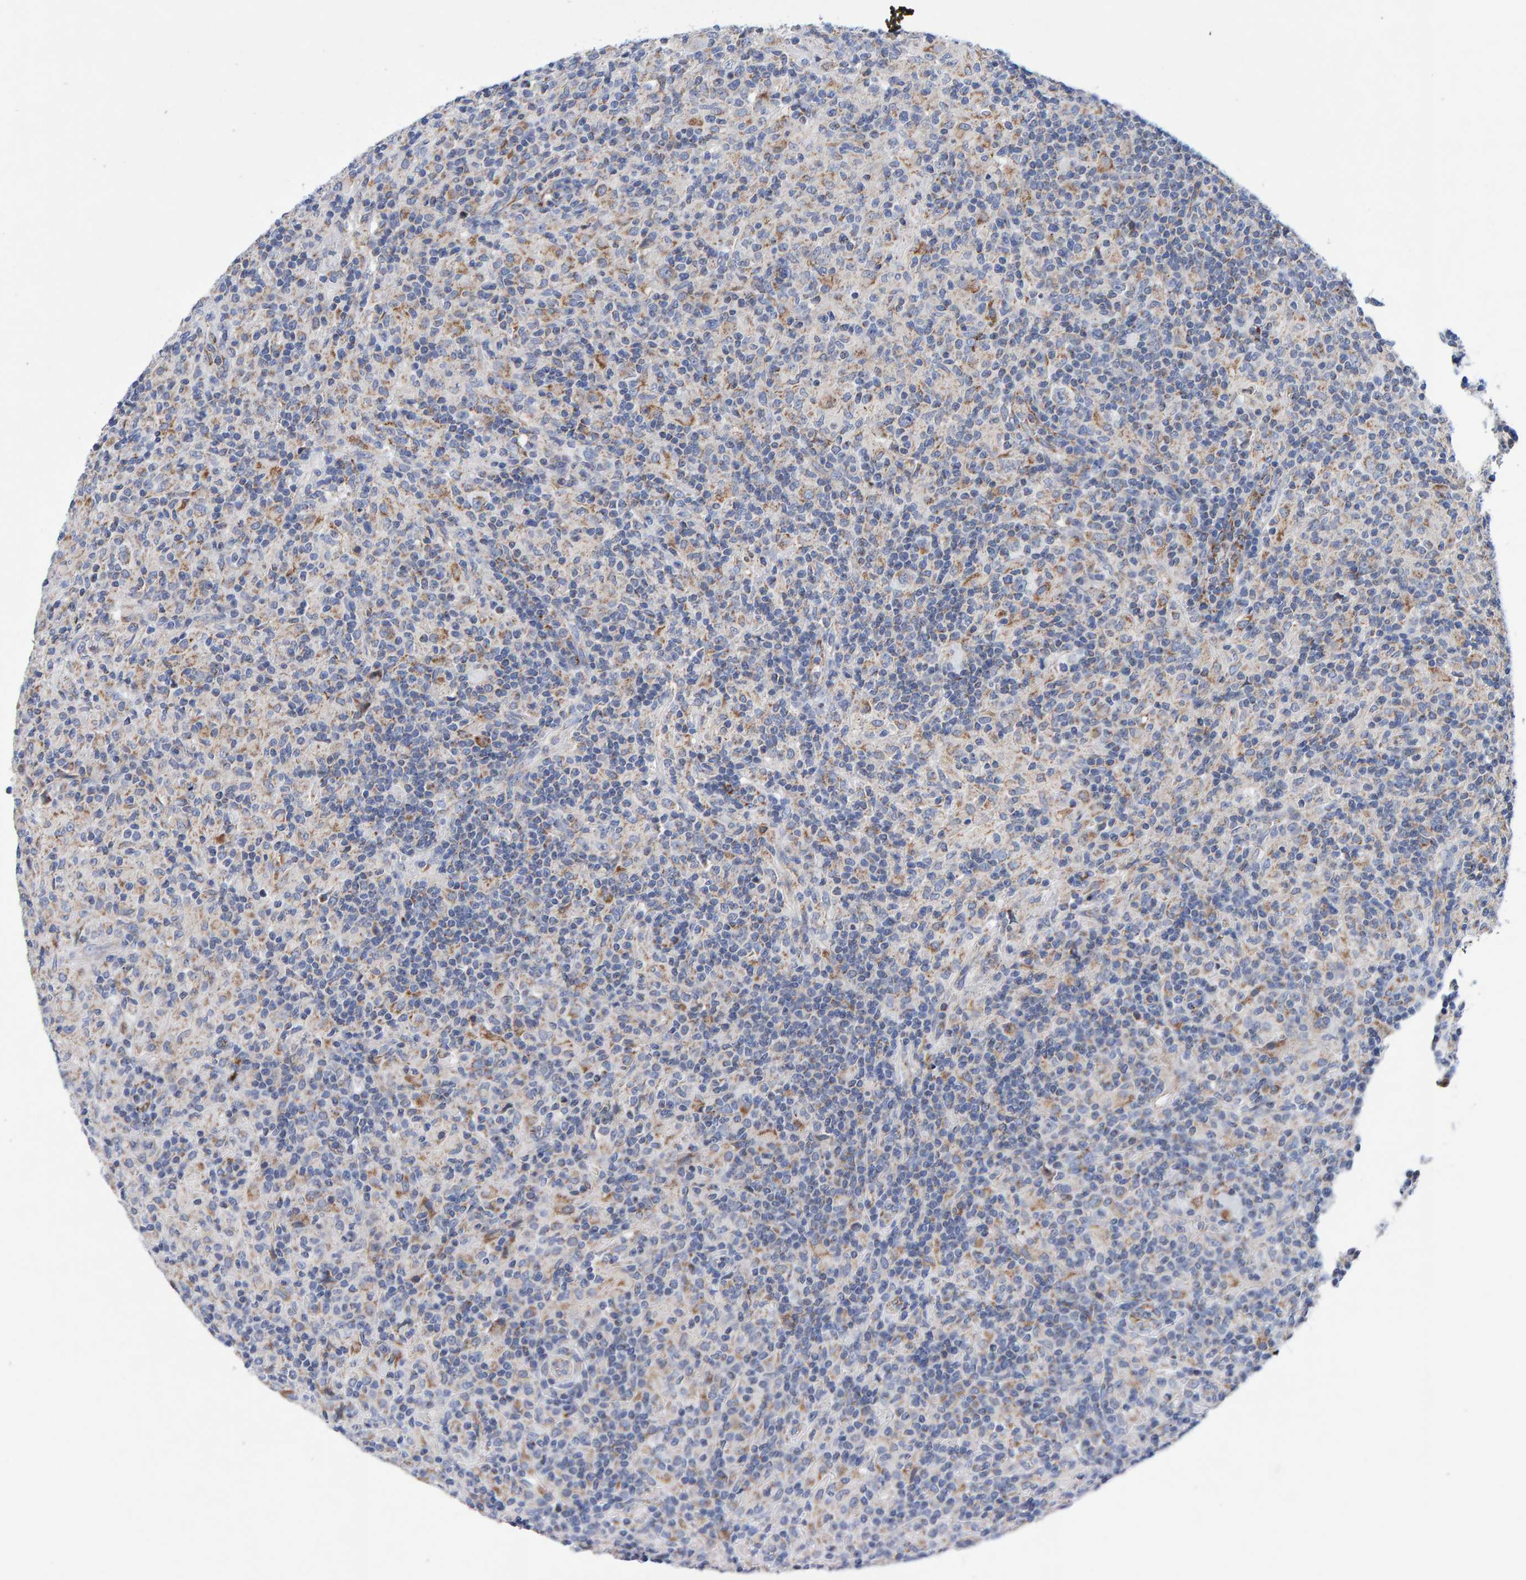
{"staining": {"intensity": "weak", "quantity": "25%-75%", "location": "cytoplasmic/membranous"}, "tissue": "lymphoma", "cell_type": "Tumor cells", "image_type": "cancer", "snomed": [{"axis": "morphology", "description": "Hodgkin's disease, NOS"}, {"axis": "topography", "description": "Lymph node"}], "caption": "Immunohistochemistry image of human lymphoma stained for a protein (brown), which shows low levels of weak cytoplasmic/membranous positivity in about 25%-75% of tumor cells.", "gene": "EFR3A", "patient": {"sex": "male", "age": 70}}